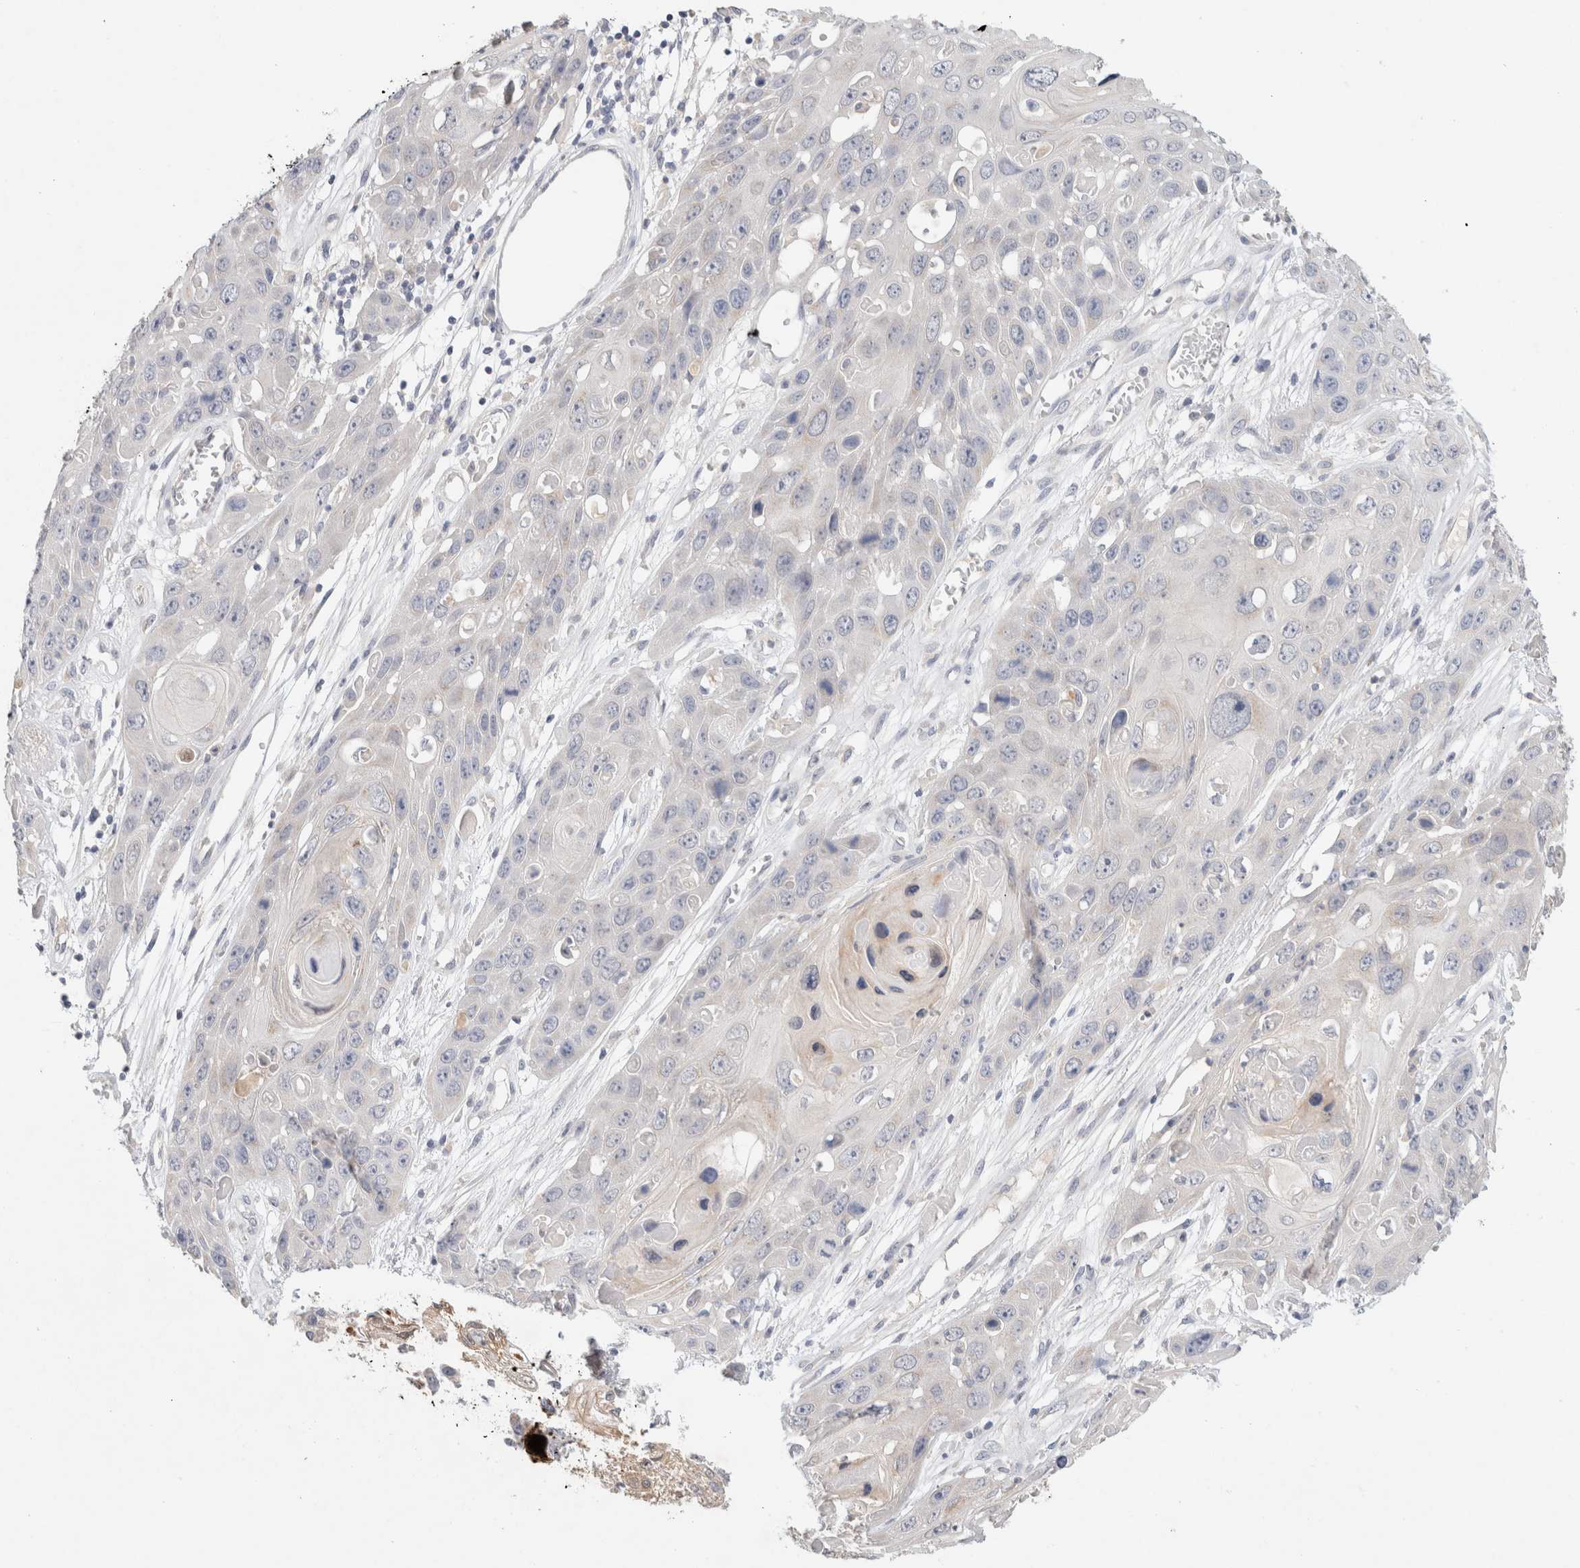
{"staining": {"intensity": "negative", "quantity": "none", "location": "none"}, "tissue": "skin cancer", "cell_type": "Tumor cells", "image_type": "cancer", "snomed": [{"axis": "morphology", "description": "Squamous cell carcinoma, NOS"}, {"axis": "topography", "description": "Skin"}], "caption": "Skin cancer was stained to show a protein in brown. There is no significant staining in tumor cells.", "gene": "MPP2", "patient": {"sex": "male", "age": 55}}